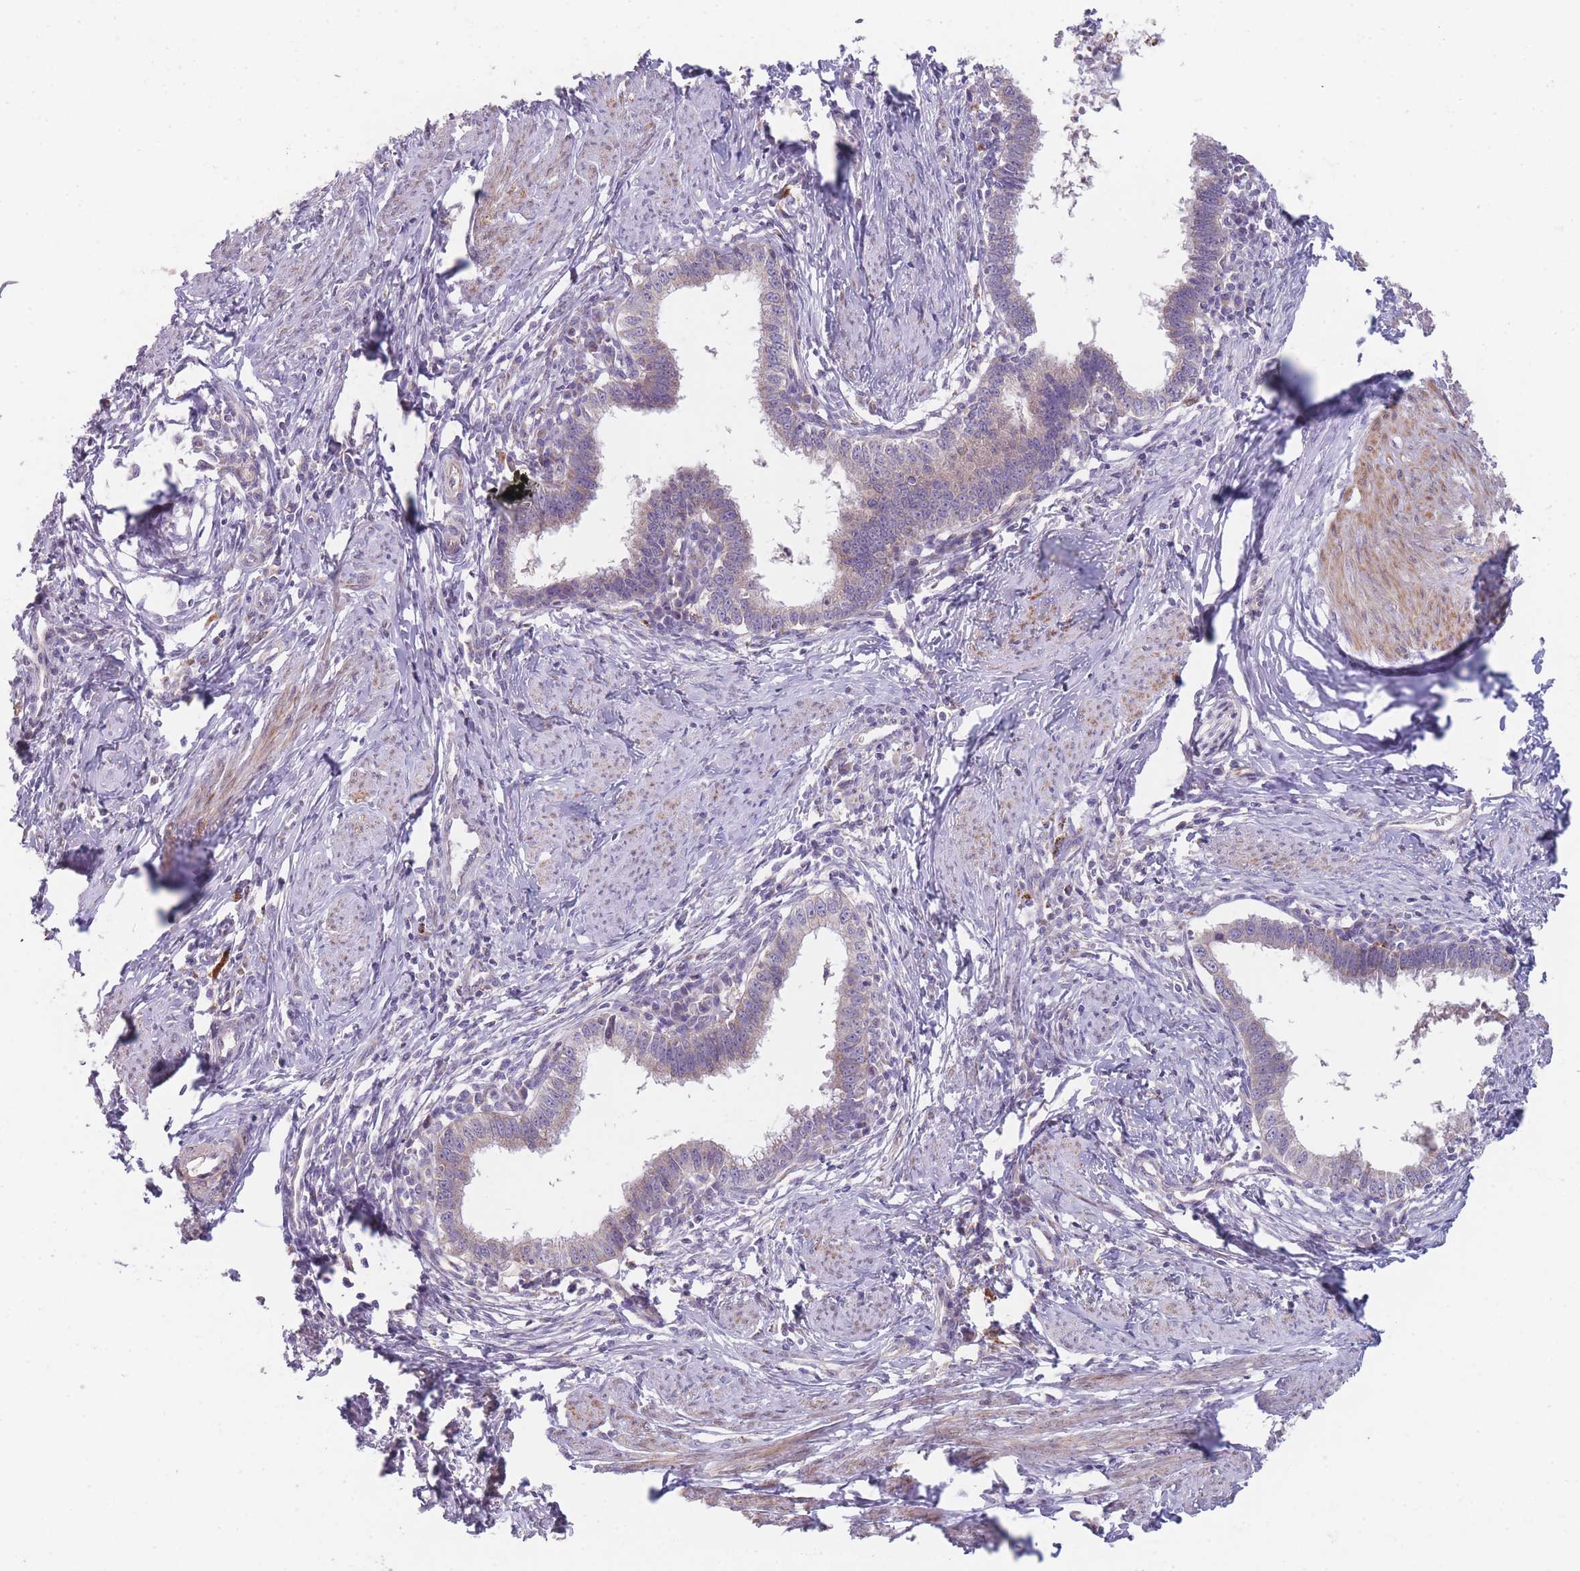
{"staining": {"intensity": "negative", "quantity": "none", "location": "none"}, "tissue": "cervical cancer", "cell_type": "Tumor cells", "image_type": "cancer", "snomed": [{"axis": "morphology", "description": "Adenocarcinoma, NOS"}, {"axis": "topography", "description": "Cervix"}], "caption": "An immunohistochemistry (IHC) micrograph of cervical cancer is shown. There is no staining in tumor cells of cervical cancer. (Immunohistochemistry (ihc), brightfield microscopy, high magnification).", "gene": "SMPD4", "patient": {"sex": "female", "age": 36}}